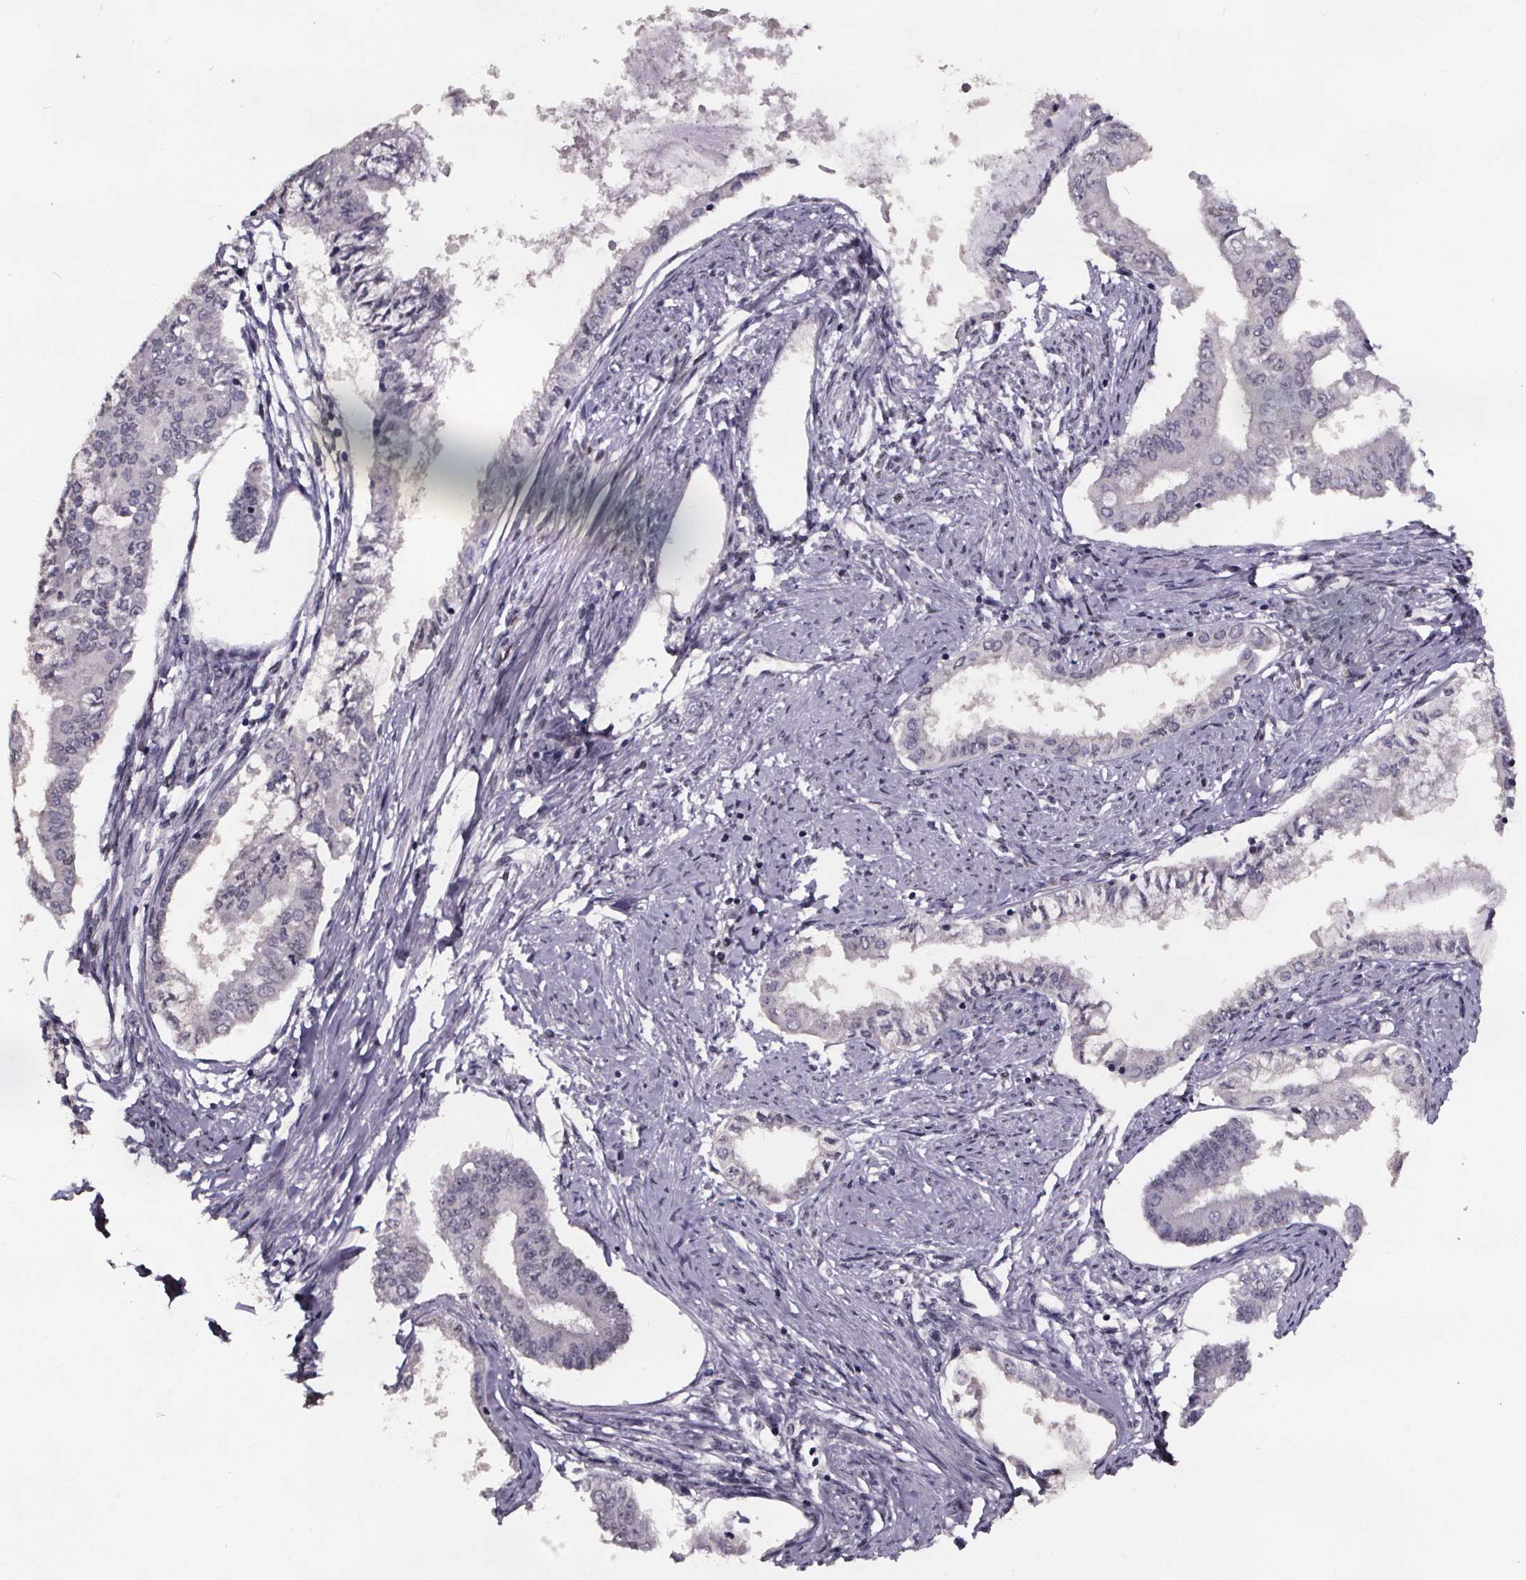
{"staining": {"intensity": "negative", "quantity": "none", "location": "none"}, "tissue": "endometrial cancer", "cell_type": "Tumor cells", "image_type": "cancer", "snomed": [{"axis": "morphology", "description": "Adenocarcinoma, NOS"}, {"axis": "topography", "description": "Endometrium"}], "caption": "Photomicrograph shows no protein positivity in tumor cells of endometrial cancer (adenocarcinoma) tissue.", "gene": "AR", "patient": {"sex": "female", "age": 76}}